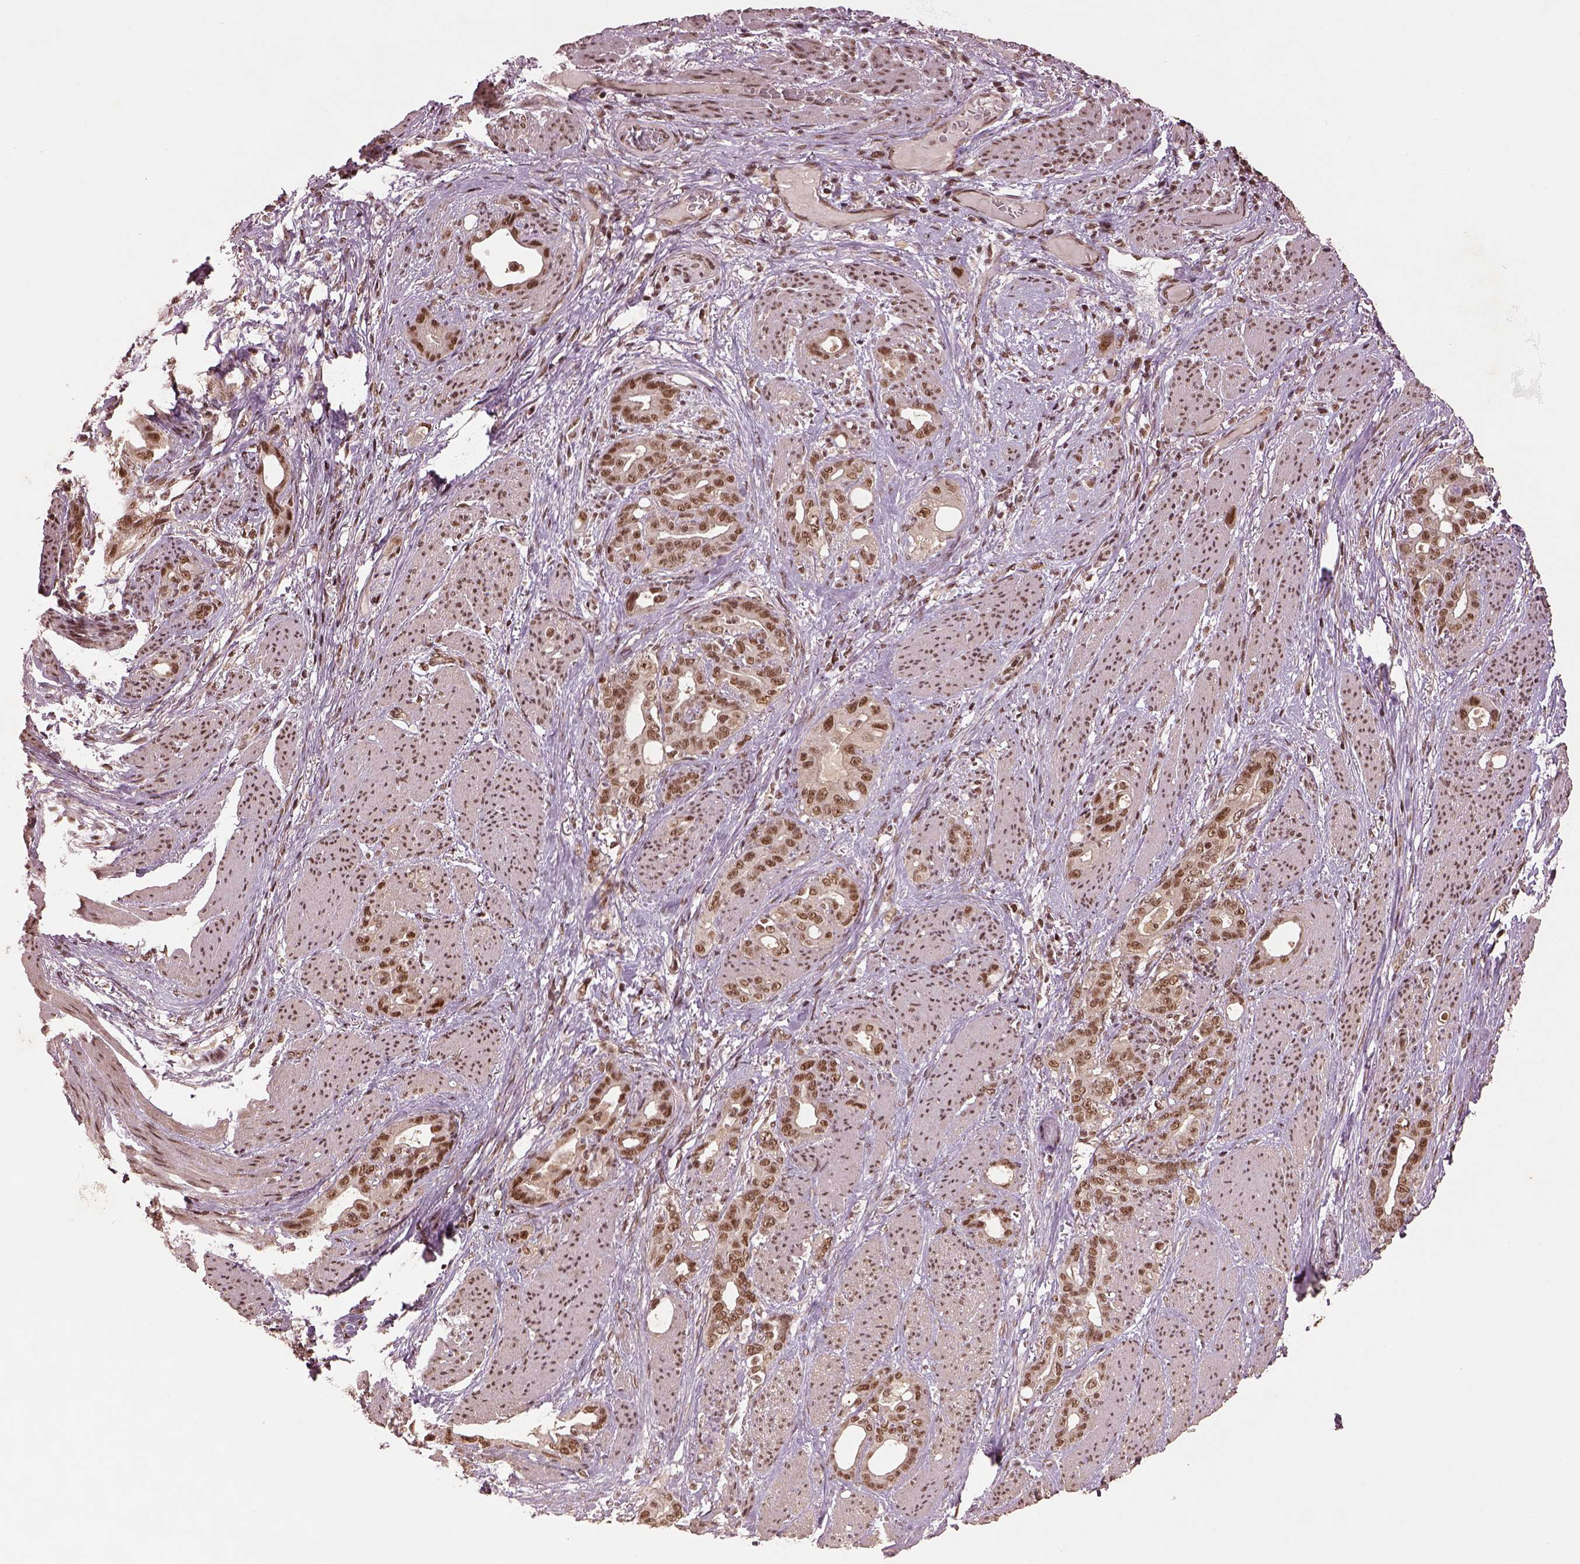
{"staining": {"intensity": "moderate", "quantity": ">75%", "location": "nuclear"}, "tissue": "stomach cancer", "cell_type": "Tumor cells", "image_type": "cancer", "snomed": [{"axis": "morphology", "description": "Normal tissue, NOS"}, {"axis": "morphology", "description": "Adenocarcinoma, NOS"}, {"axis": "topography", "description": "Esophagus"}, {"axis": "topography", "description": "Stomach, upper"}], "caption": "IHC photomicrograph of neoplastic tissue: human stomach cancer stained using immunohistochemistry exhibits medium levels of moderate protein expression localized specifically in the nuclear of tumor cells, appearing as a nuclear brown color.", "gene": "BRD9", "patient": {"sex": "male", "age": 62}}